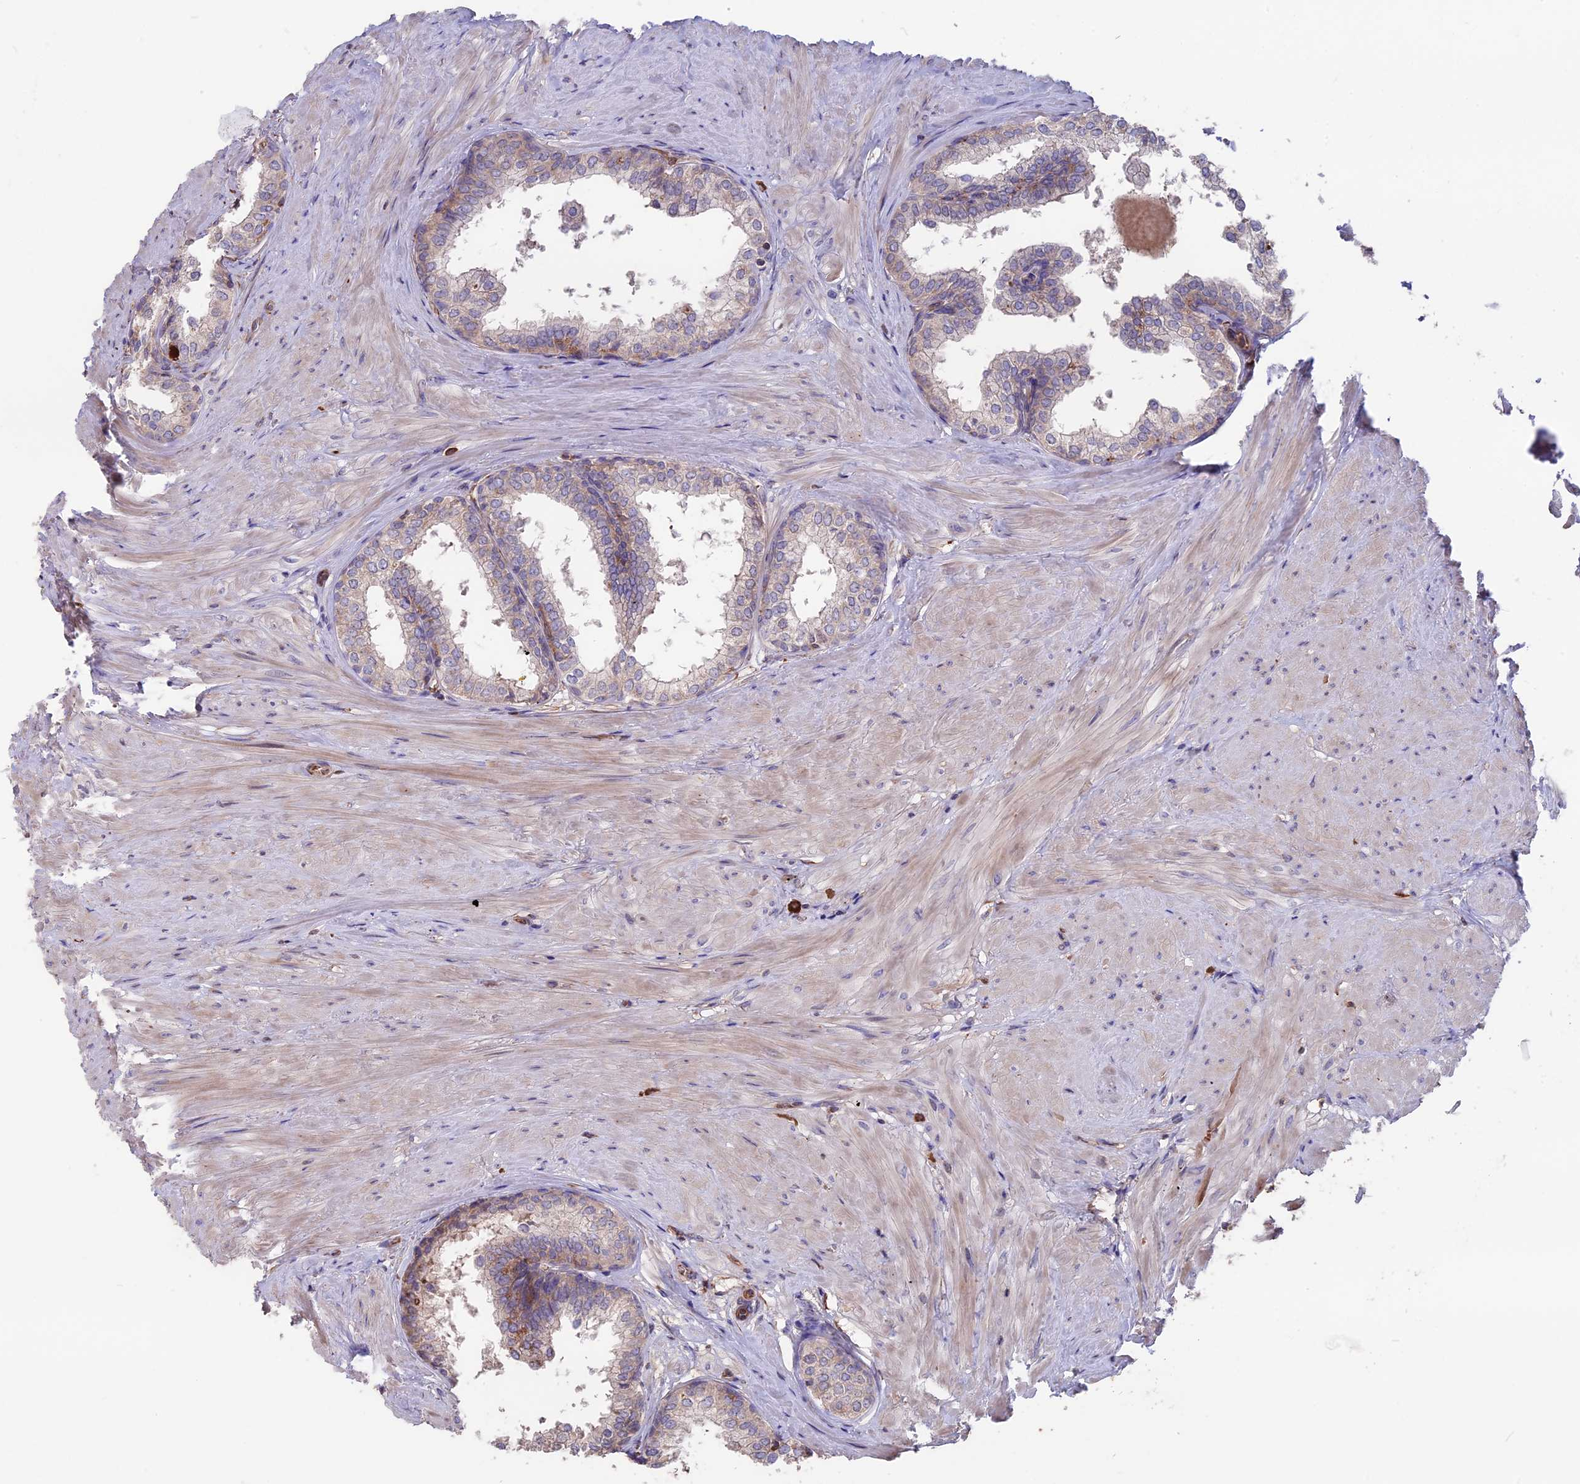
{"staining": {"intensity": "moderate", "quantity": "<25%", "location": "cytoplasmic/membranous"}, "tissue": "prostate", "cell_type": "Glandular cells", "image_type": "normal", "snomed": [{"axis": "morphology", "description": "Normal tissue, NOS"}, {"axis": "topography", "description": "Prostate"}], "caption": "About <25% of glandular cells in benign prostate exhibit moderate cytoplasmic/membranous protein expression as visualized by brown immunohistochemical staining.", "gene": "SEH1L", "patient": {"sex": "male", "age": 48}}